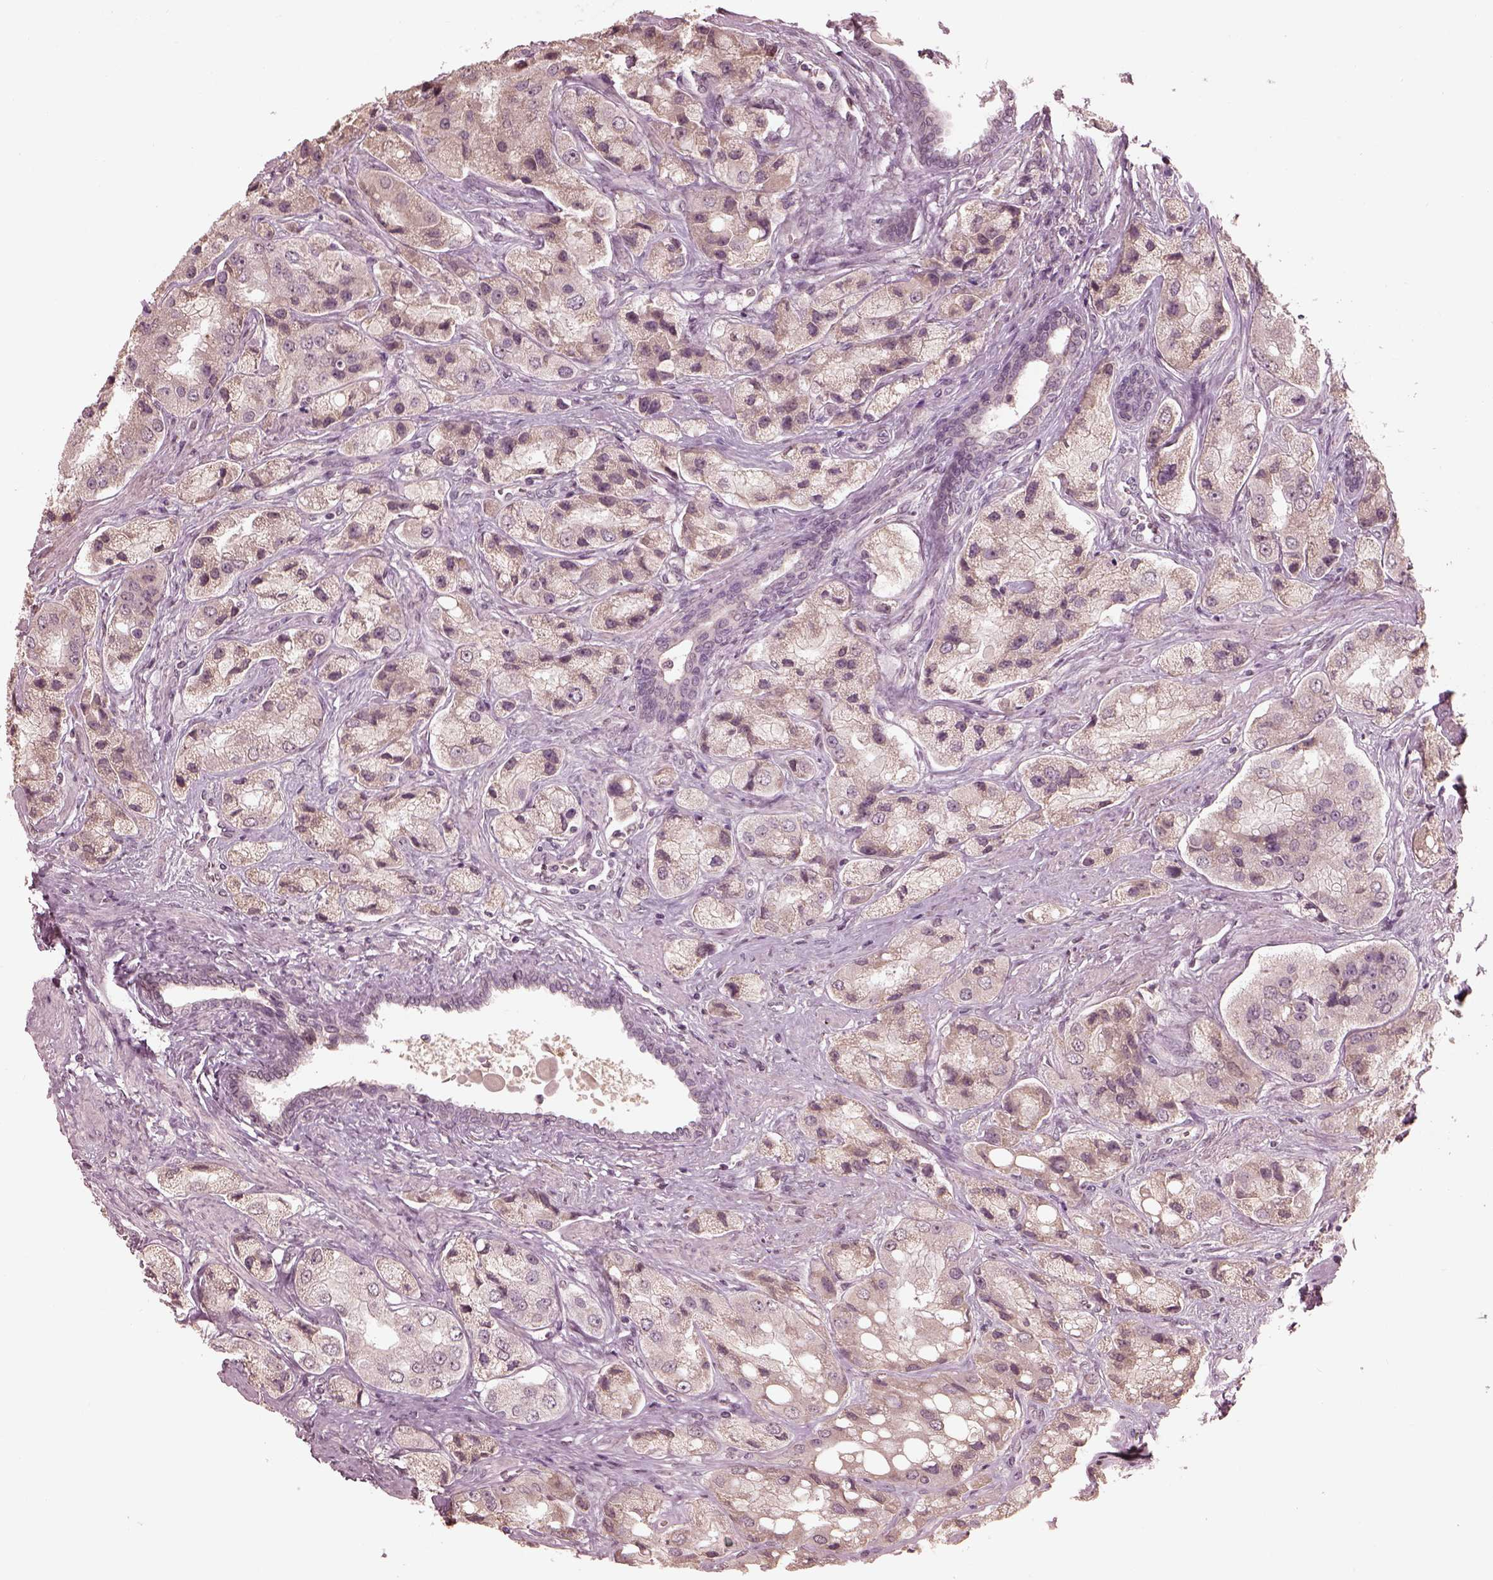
{"staining": {"intensity": "weak", "quantity": "<25%", "location": "cytoplasmic/membranous"}, "tissue": "prostate cancer", "cell_type": "Tumor cells", "image_type": "cancer", "snomed": [{"axis": "morphology", "description": "Adenocarcinoma, Low grade"}, {"axis": "topography", "description": "Prostate"}], "caption": "Immunohistochemistry (IHC) of human low-grade adenocarcinoma (prostate) displays no expression in tumor cells.", "gene": "CALR3", "patient": {"sex": "male", "age": 69}}